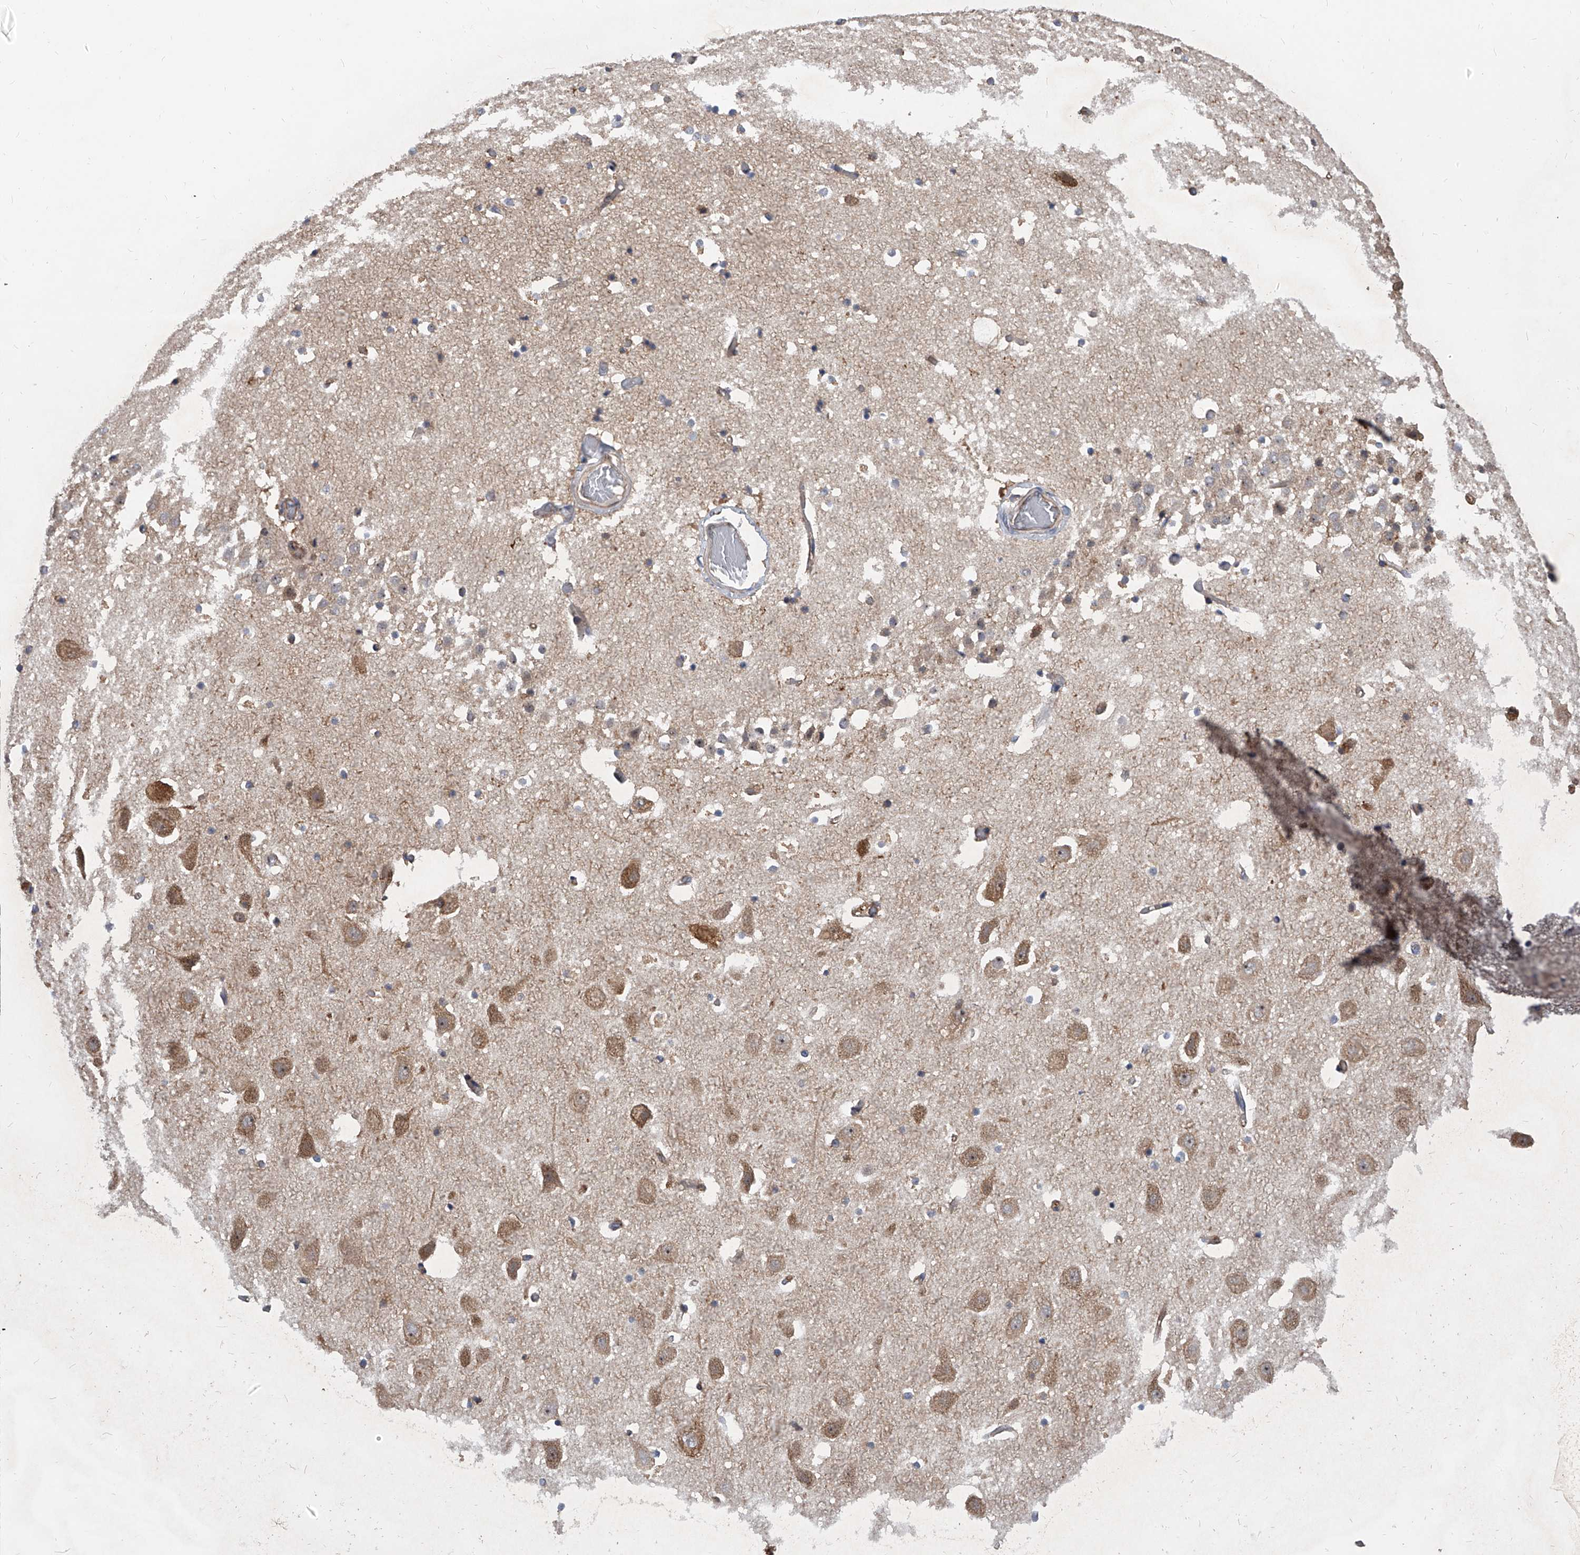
{"staining": {"intensity": "weak", "quantity": "25%-75%", "location": "cytoplasmic/membranous"}, "tissue": "hippocampus", "cell_type": "Glial cells", "image_type": "normal", "snomed": [{"axis": "morphology", "description": "Normal tissue, NOS"}, {"axis": "topography", "description": "Hippocampus"}], "caption": "Hippocampus was stained to show a protein in brown. There is low levels of weak cytoplasmic/membranous expression in approximately 25%-75% of glial cells. (DAB IHC with brightfield microscopy, high magnification).", "gene": "CFAP410", "patient": {"sex": "female", "age": 52}}